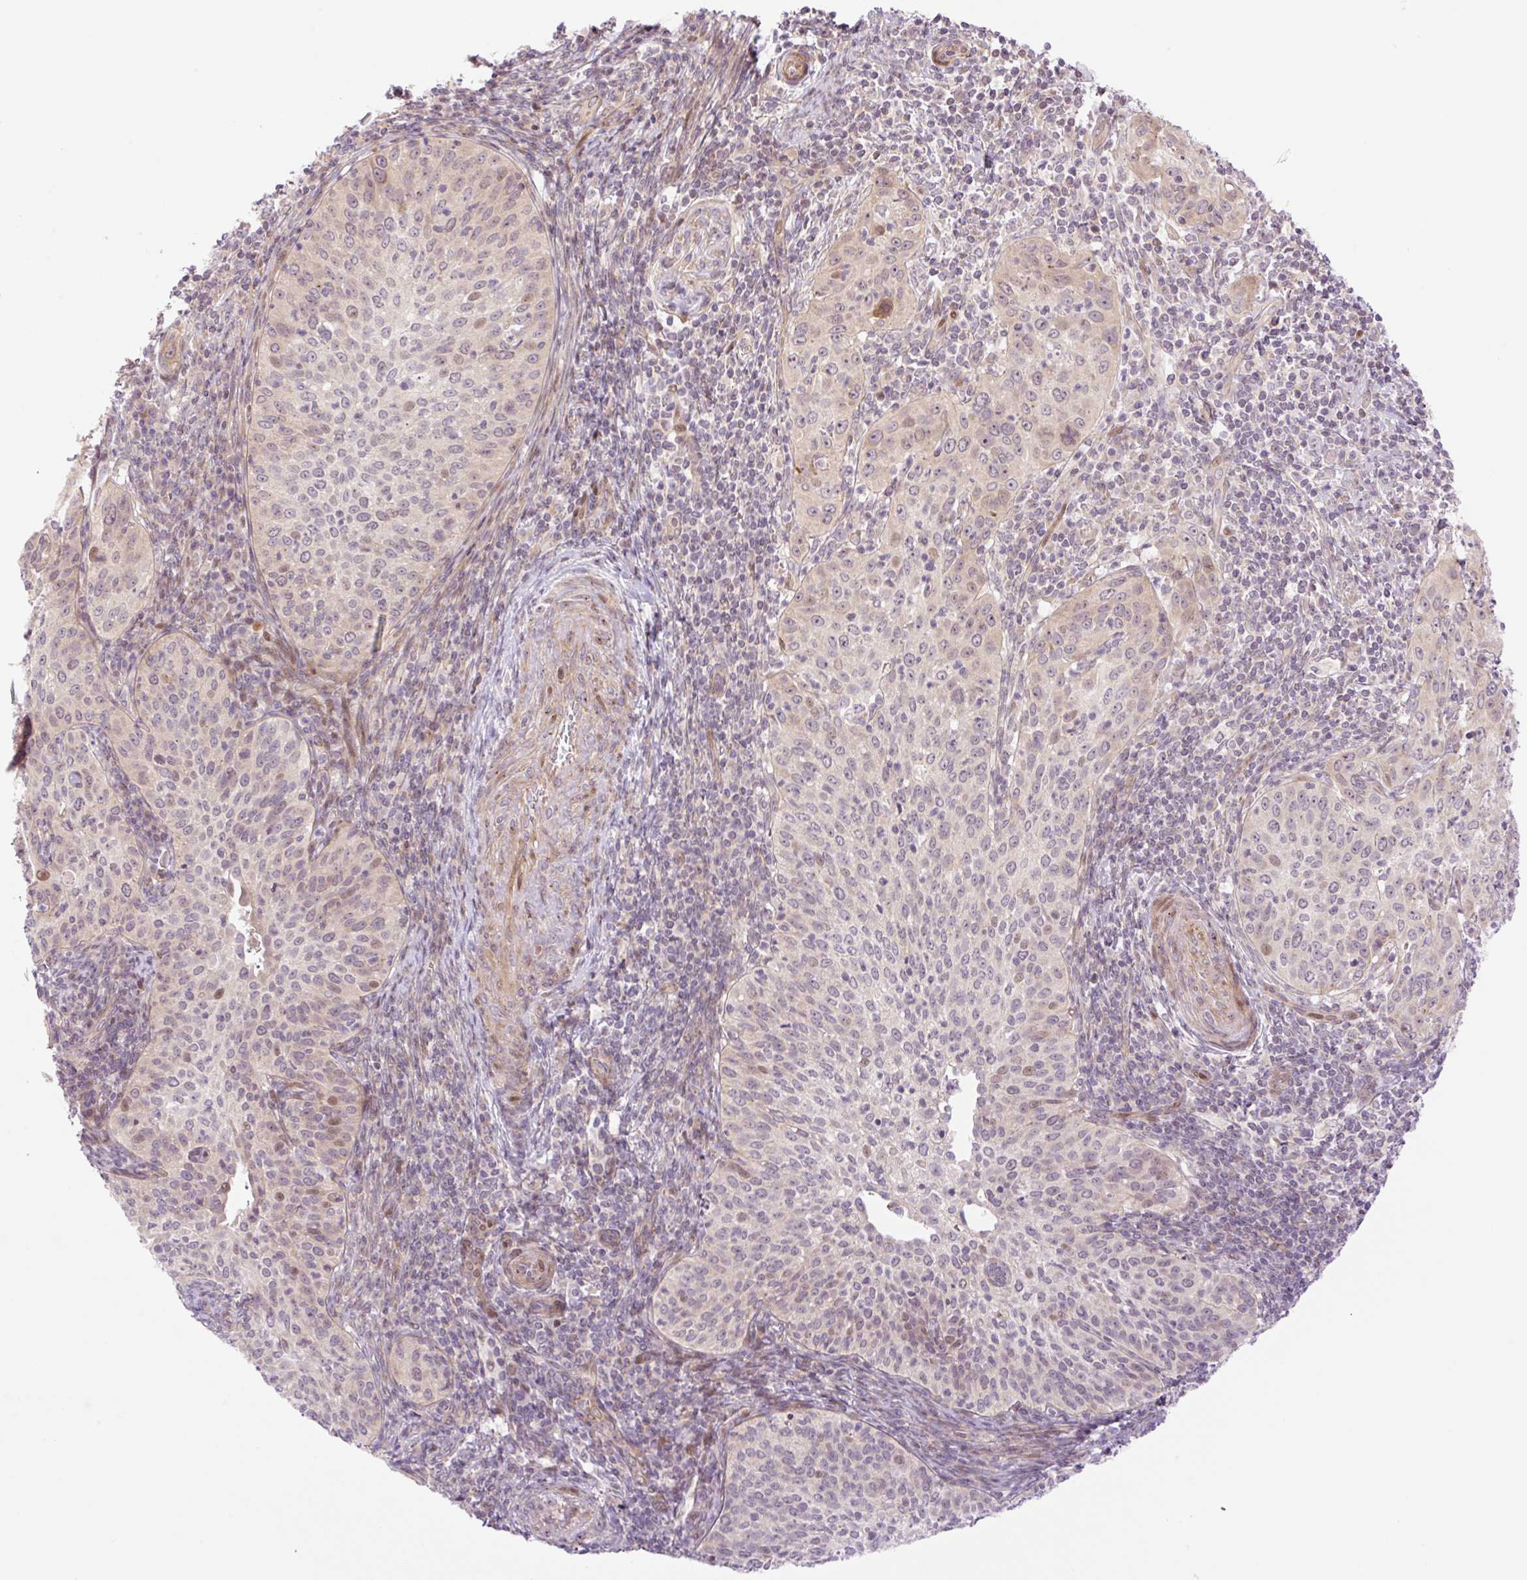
{"staining": {"intensity": "moderate", "quantity": "<25%", "location": "nuclear"}, "tissue": "cervical cancer", "cell_type": "Tumor cells", "image_type": "cancer", "snomed": [{"axis": "morphology", "description": "Squamous cell carcinoma, NOS"}, {"axis": "topography", "description": "Cervix"}], "caption": "This is an image of IHC staining of squamous cell carcinoma (cervical), which shows moderate staining in the nuclear of tumor cells.", "gene": "ZNF394", "patient": {"sex": "female", "age": 30}}